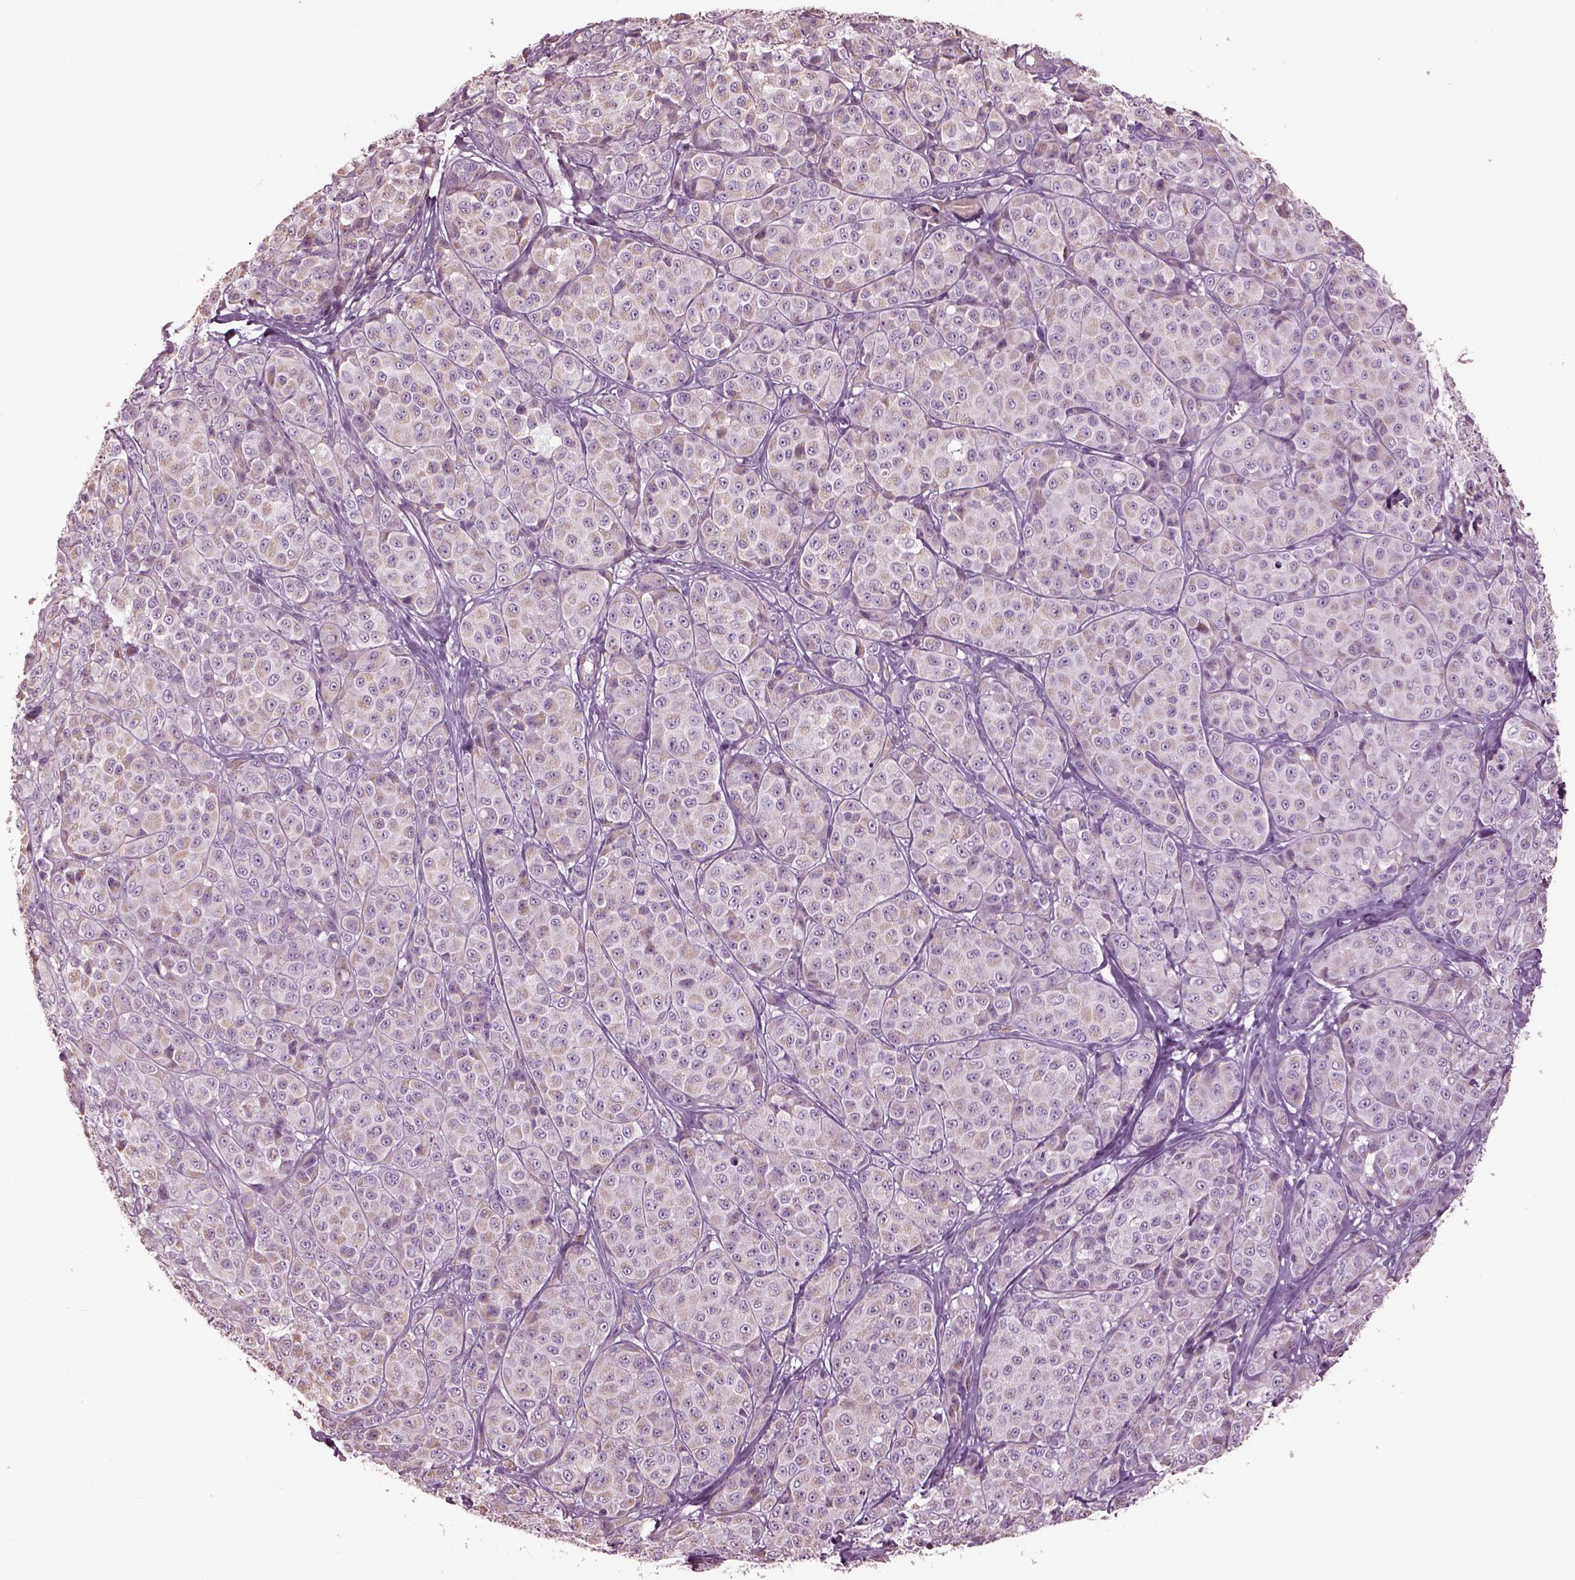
{"staining": {"intensity": "negative", "quantity": "none", "location": "none"}, "tissue": "melanoma", "cell_type": "Tumor cells", "image_type": "cancer", "snomed": [{"axis": "morphology", "description": "Malignant melanoma, NOS"}, {"axis": "topography", "description": "Skin"}], "caption": "High power microscopy photomicrograph of an immunohistochemistry (IHC) image of melanoma, revealing no significant expression in tumor cells.", "gene": "SPATA7", "patient": {"sex": "male", "age": 89}}